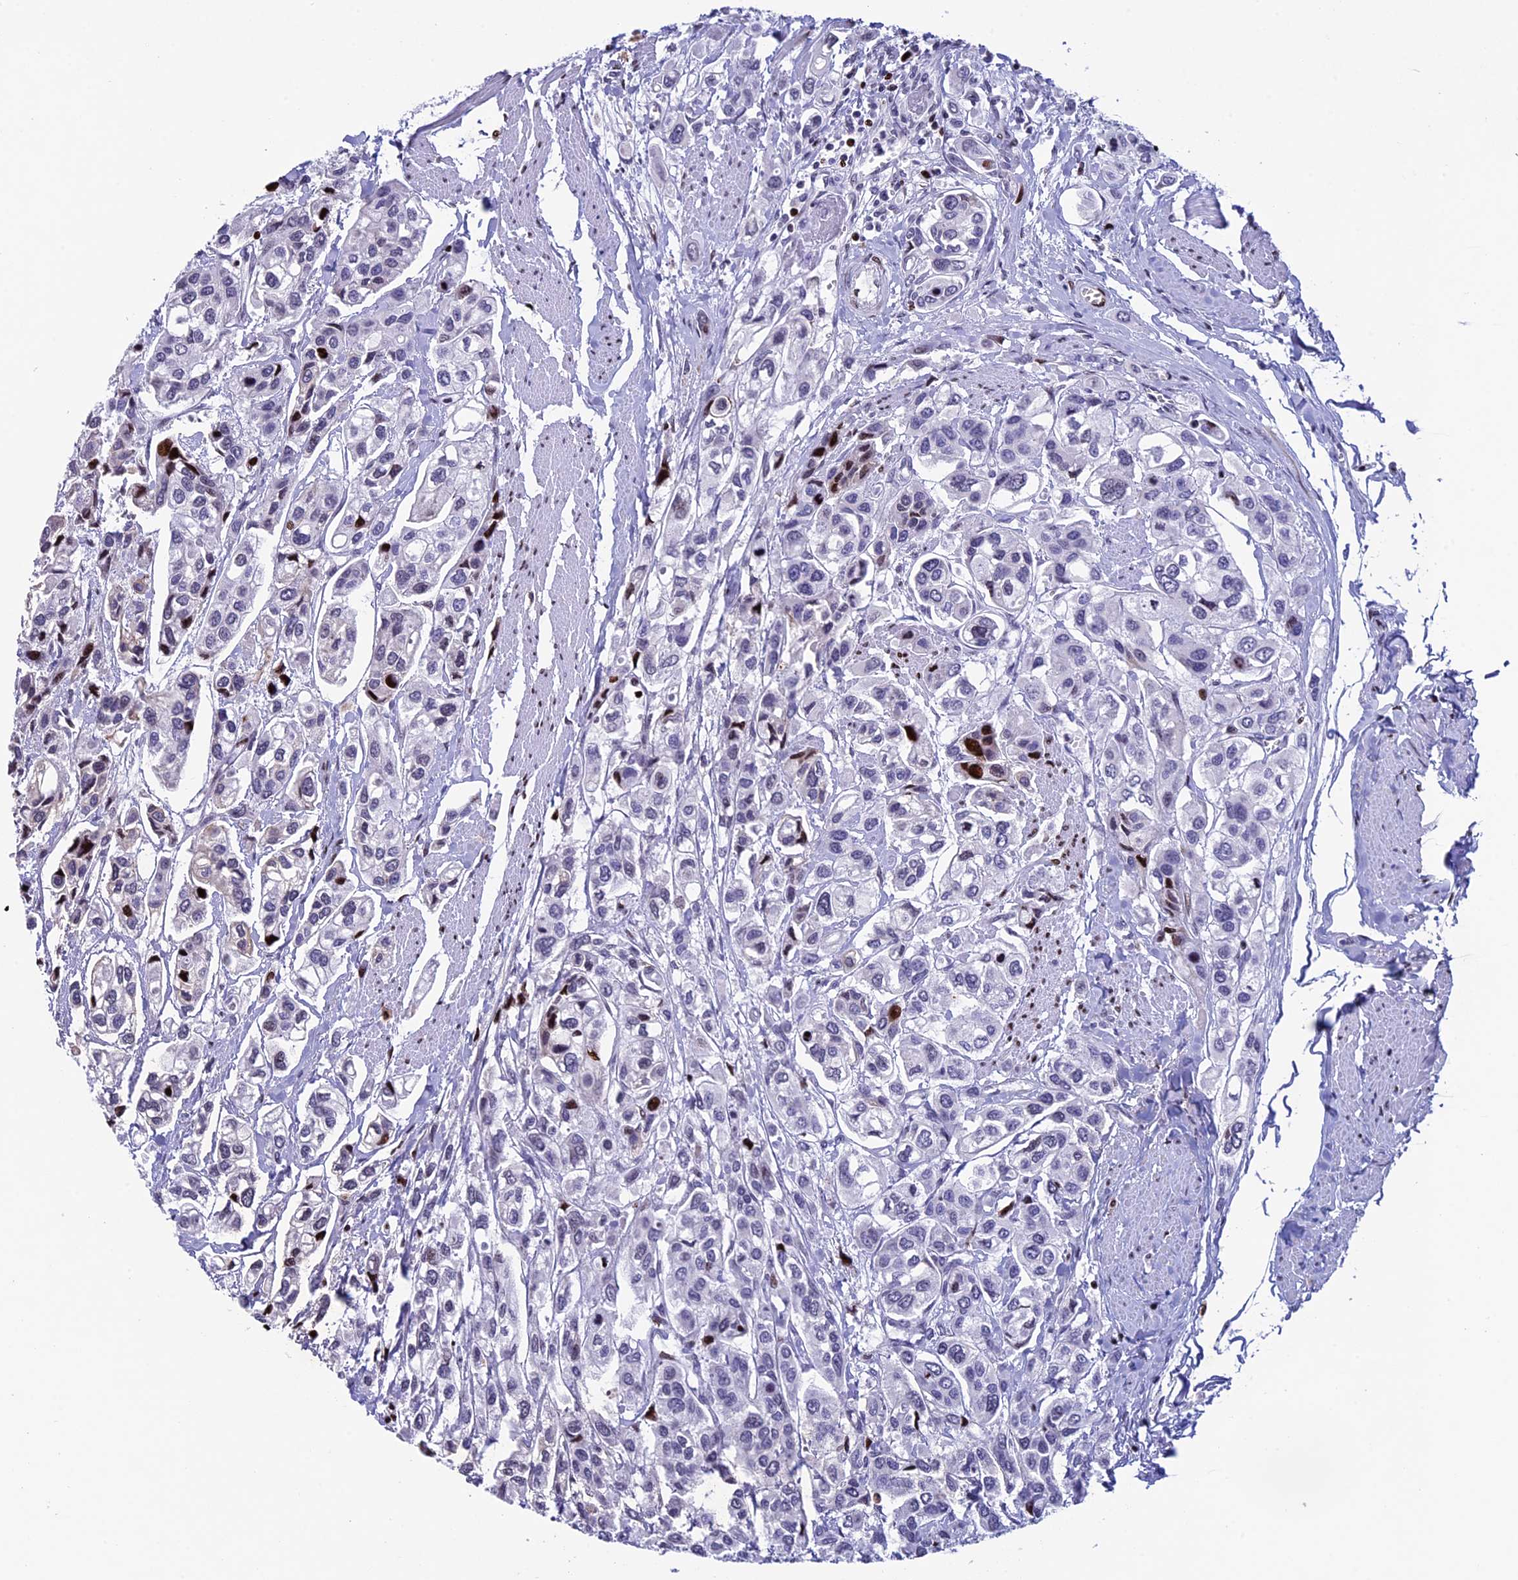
{"staining": {"intensity": "strong", "quantity": "<25%", "location": "nuclear"}, "tissue": "urothelial cancer", "cell_type": "Tumor cells", "image_type": "cancer", "snomed": [{"axis": "morphology", "description": "Urothelial carcinoma, High grade"}, {"axis": "topography", "description": "Urinary bladder"}], "caption": "Human high-grade urothelial carcinoma stained for a protein (brown) demonstrates strong nuclear positive expression in about <25% of tumor cells.", "gene": "BTBD3", "patient": {"sex": "male", "age": 67}}